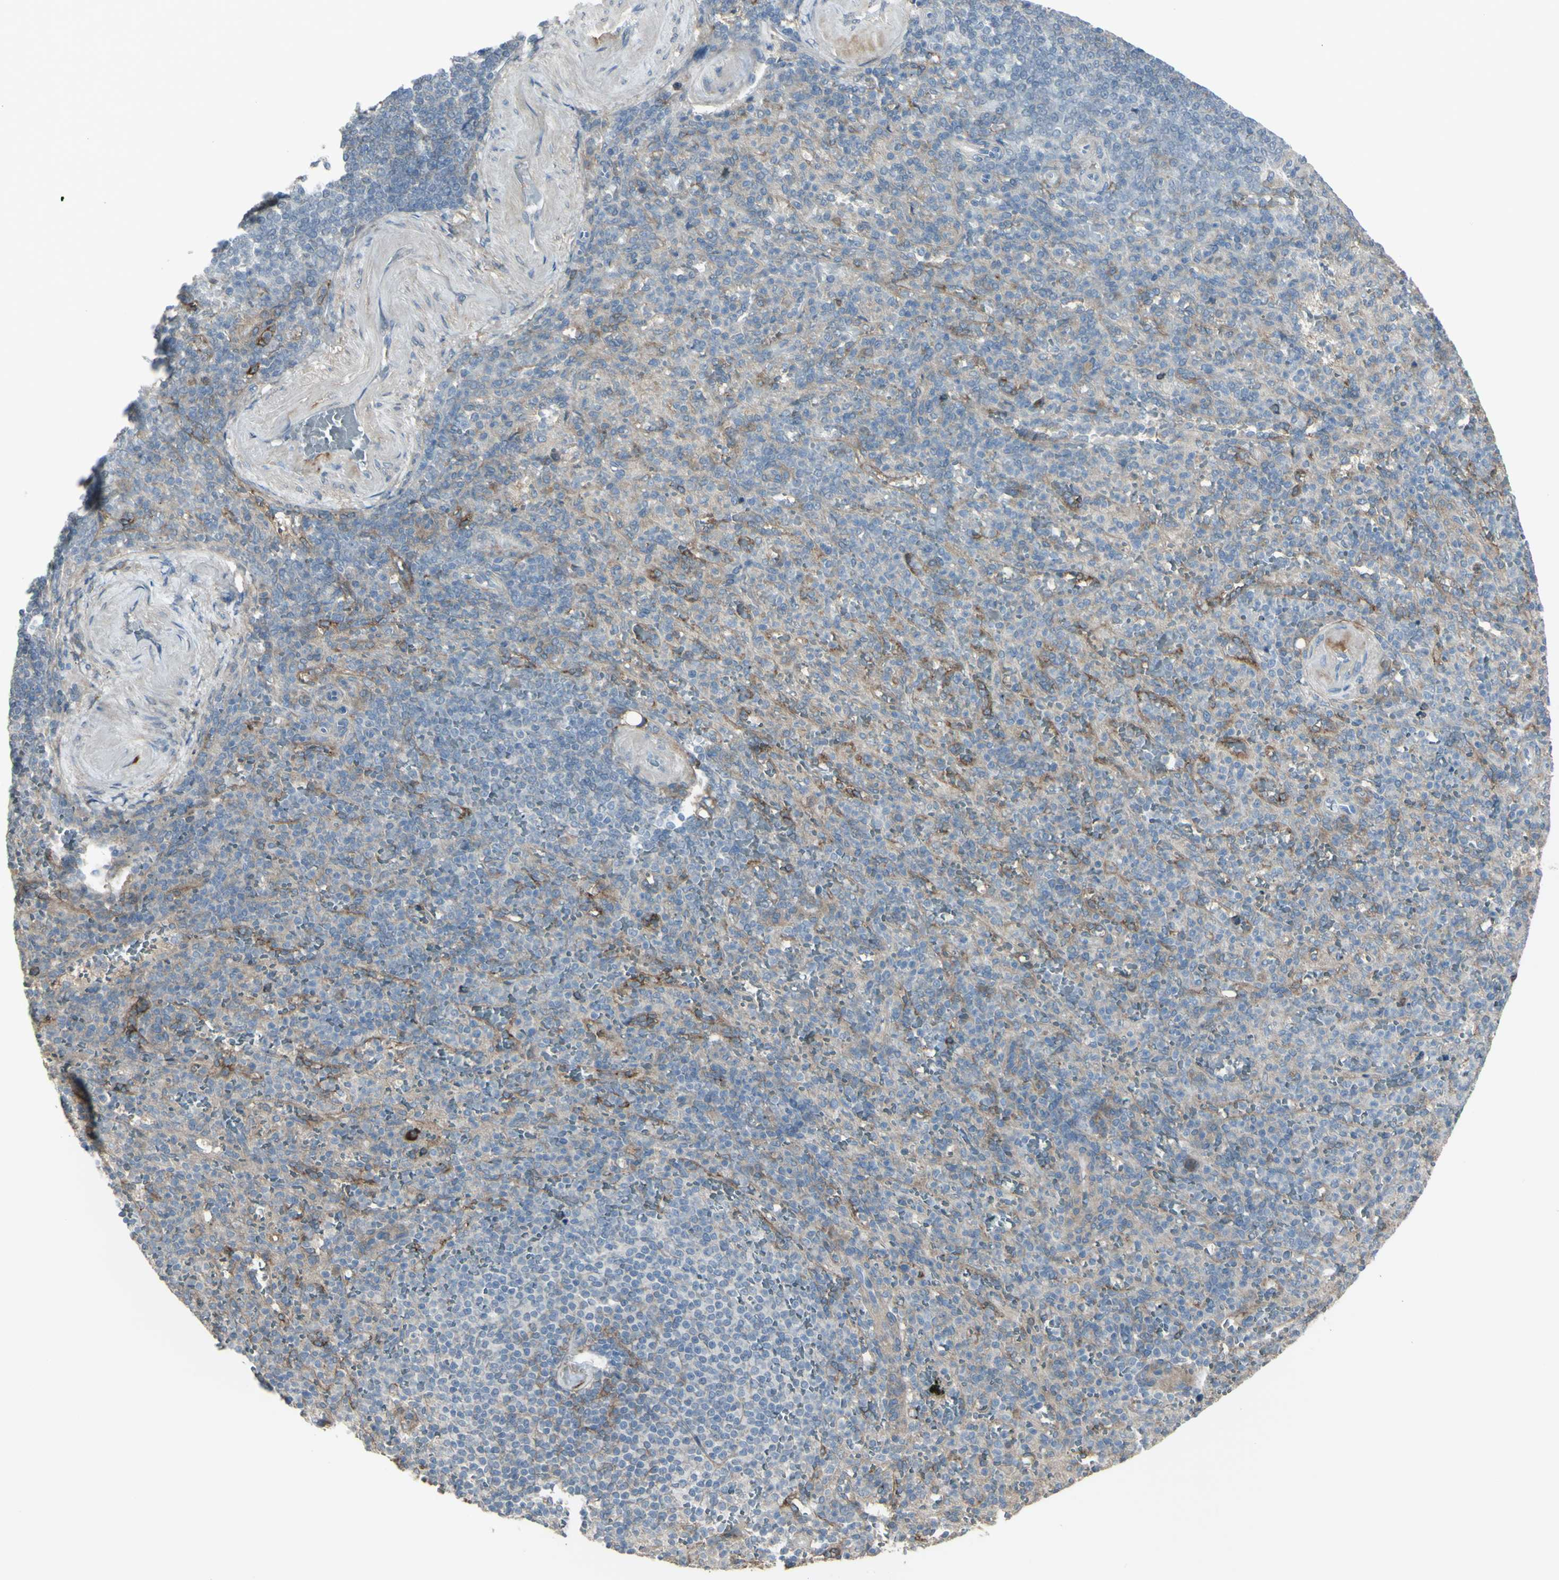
{"staining": {"intensity": "weak", "quantity": "25%-75%", "location": "cytoplasmic/membranous"}, "tissue": "spleen", "cell_type": "Cells in red pulp", "image_type": "normal", "snomed": [{"axis": "morphology", "description": "Normal tissue, NOS"}, {"axis": "topography", "description": "Spleen"}], "caption": "High-magnification brightfield microscopy of normal spleen stained with DAB (brown) and counterstained with hematoxylin (blue). cells in red pulp exhibit weak cytoplasmic/membranous positivity is identified in approximately25%-75% of cells. (DAB = brown stain, brightfield microscopy at high magnification).", "gene": "CD276", "patient": {"sex": "female", "age": 74}}